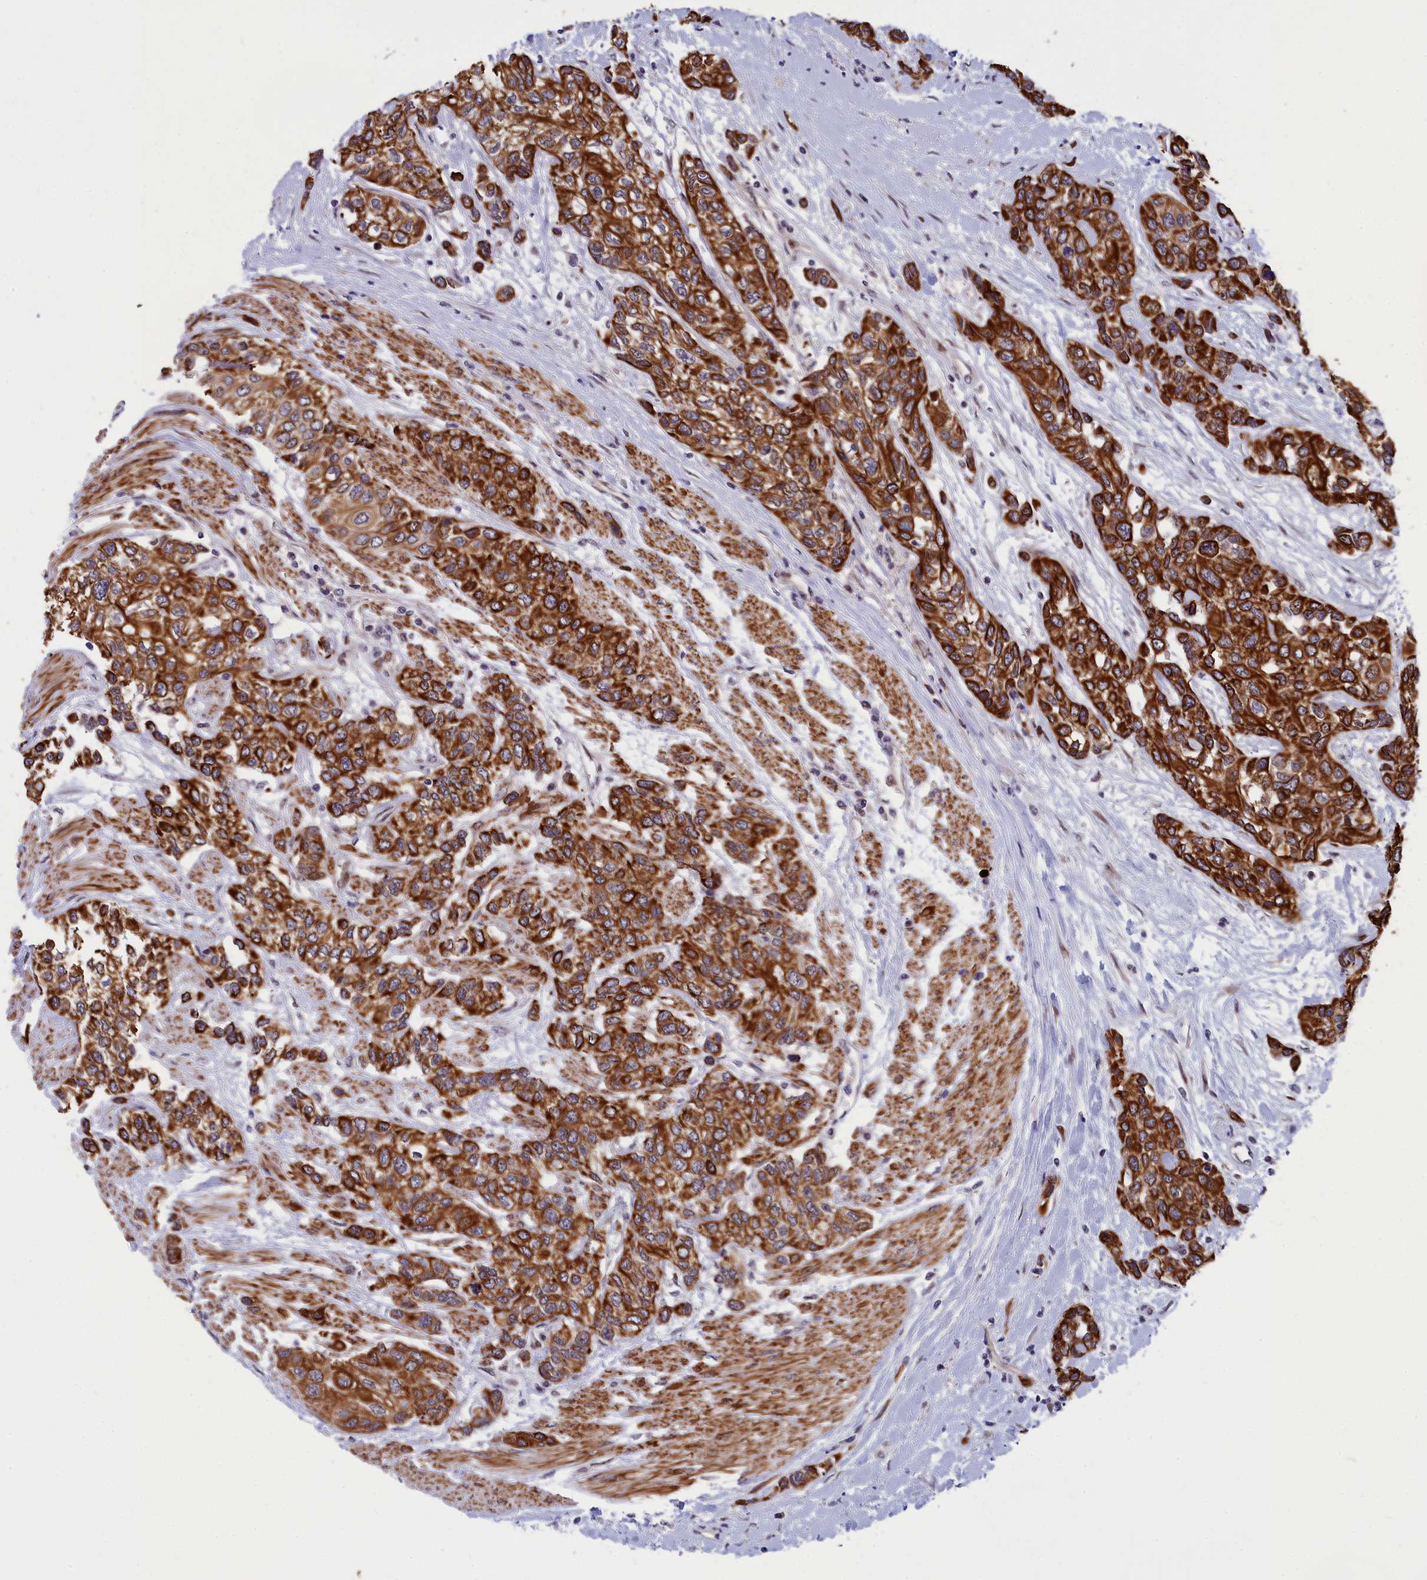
{"staining": {"intensity": "strong", "quantity": ">75%", "location": "cytoplasmic/membranous"}, "tissue": "urothelial cancer", "cell_type": "Tumor cells", "image_type": "cancer", "snomed": [{"axis": "morphology", "description": "Normal tissue, NOS"}, {"axis": "morphology", "description": "Urothelial carcinoma, High grade"}, {"axis": "topography", "description": "Vascular tissue"}, {"axis": "topography", "description": "Urinary bladder"}], "caption": "Urothelial cancer stained with DAB IHC demonstrates high levels of strong cytoplasmic/membranous positivity in approximately >75% of tumor cells. Nuclei are stained in blue.", "gene": "ANKRD34B", "patient": {"sex": "female", "age": 56}}